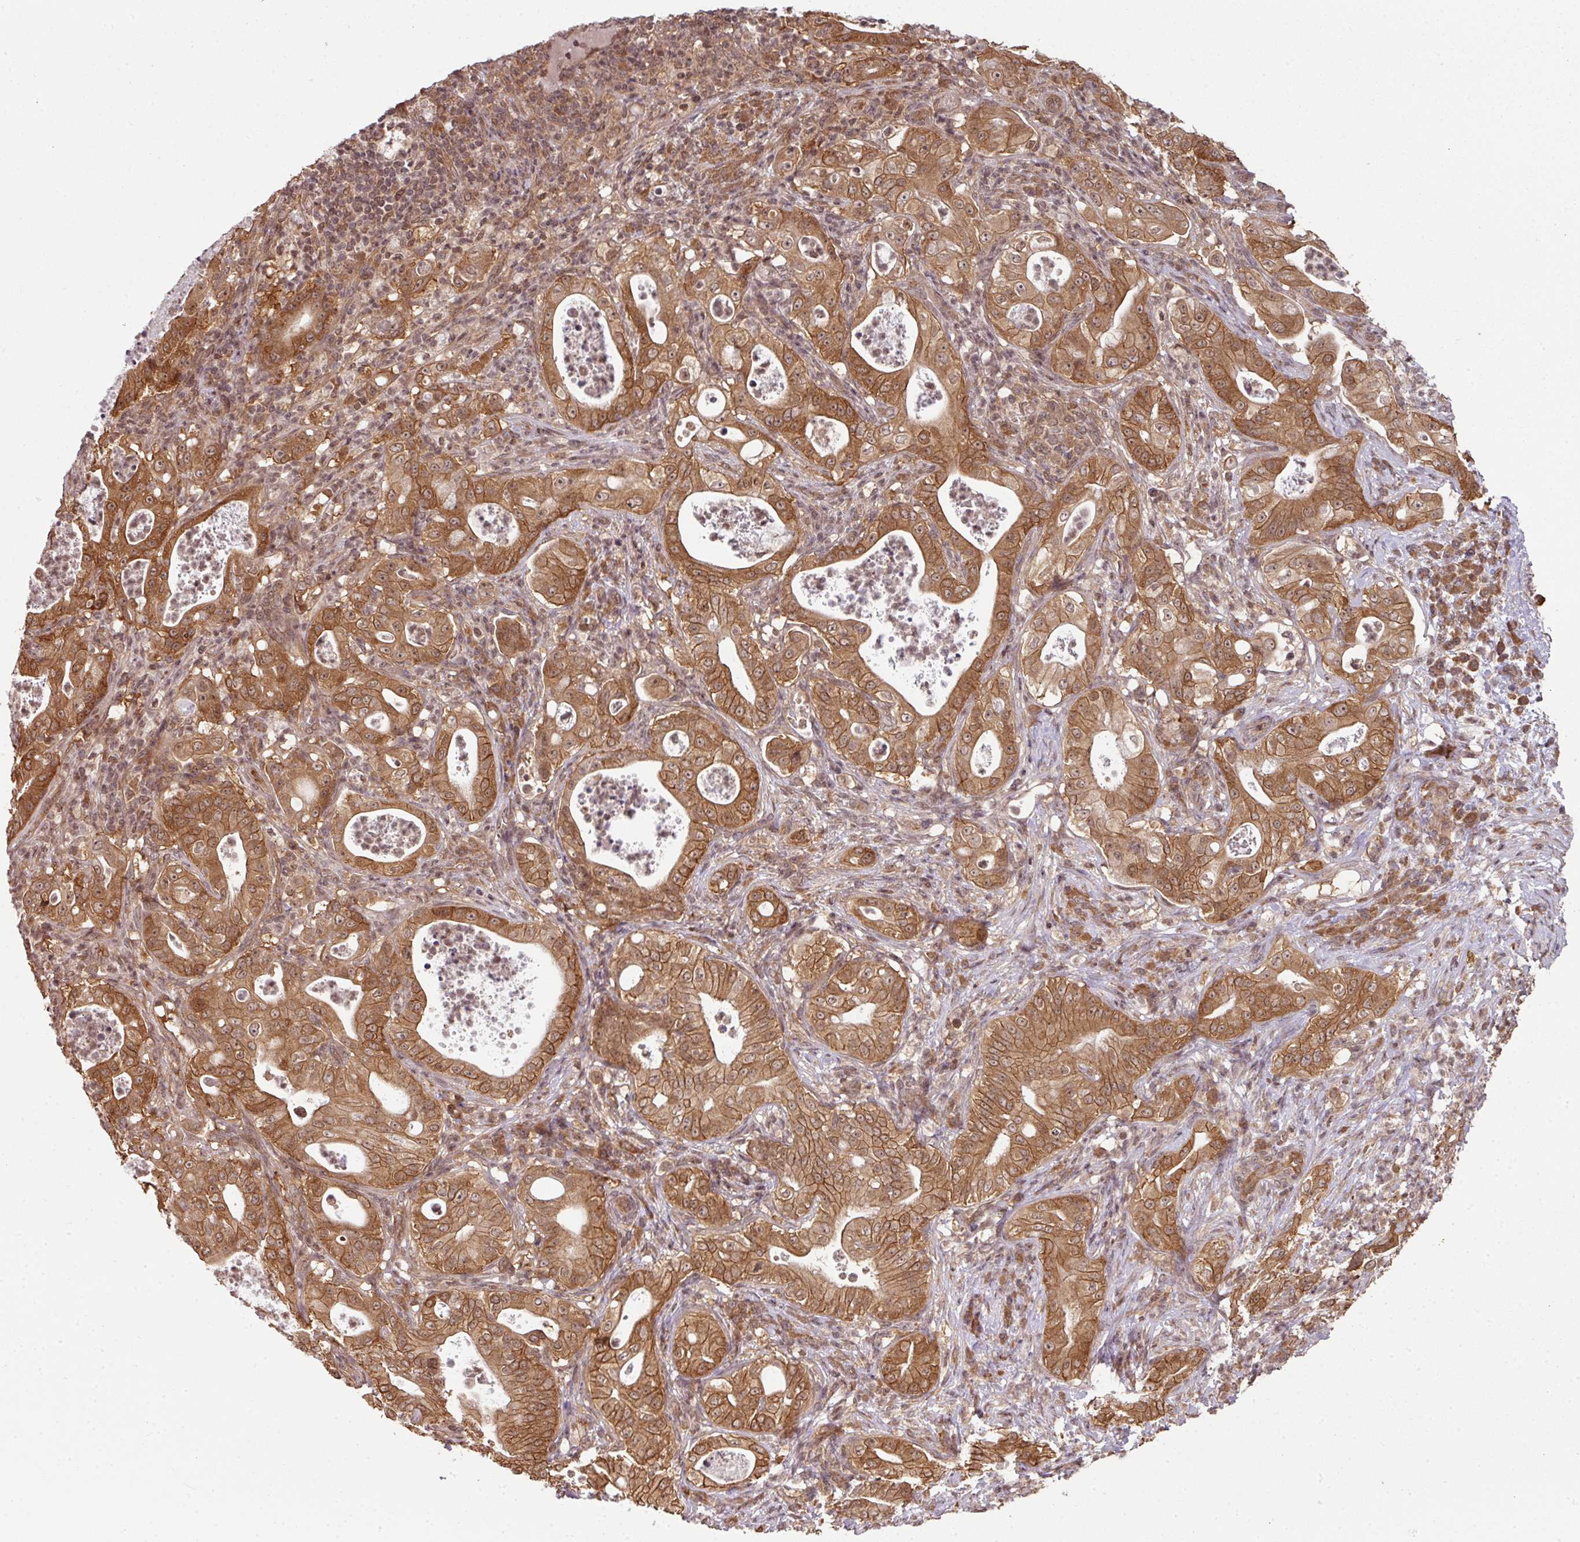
{"staining": {"intensity": "strong", "quantity": ">75%", "location": "cytoplasmic/membranous,nuclear"}, "tissue": "pancreatic cancer", "cell_type": "Tumor cells", "image_type": "cancer", "snomed": [{"axis": "morphology", "description": "Adenocarcinoma, NOS"}, {"axis": "topography", "description": "Pancreas"}], "caption": "This histopathology image shows immunohistochemistry staining of pancreatic cancer, with high strong cytoplasmic/membranous and nuclear expression in about >75% of tumor cells.", "gene": "ANKRD18A", "patient": {"sex": "male", "age": 71}}